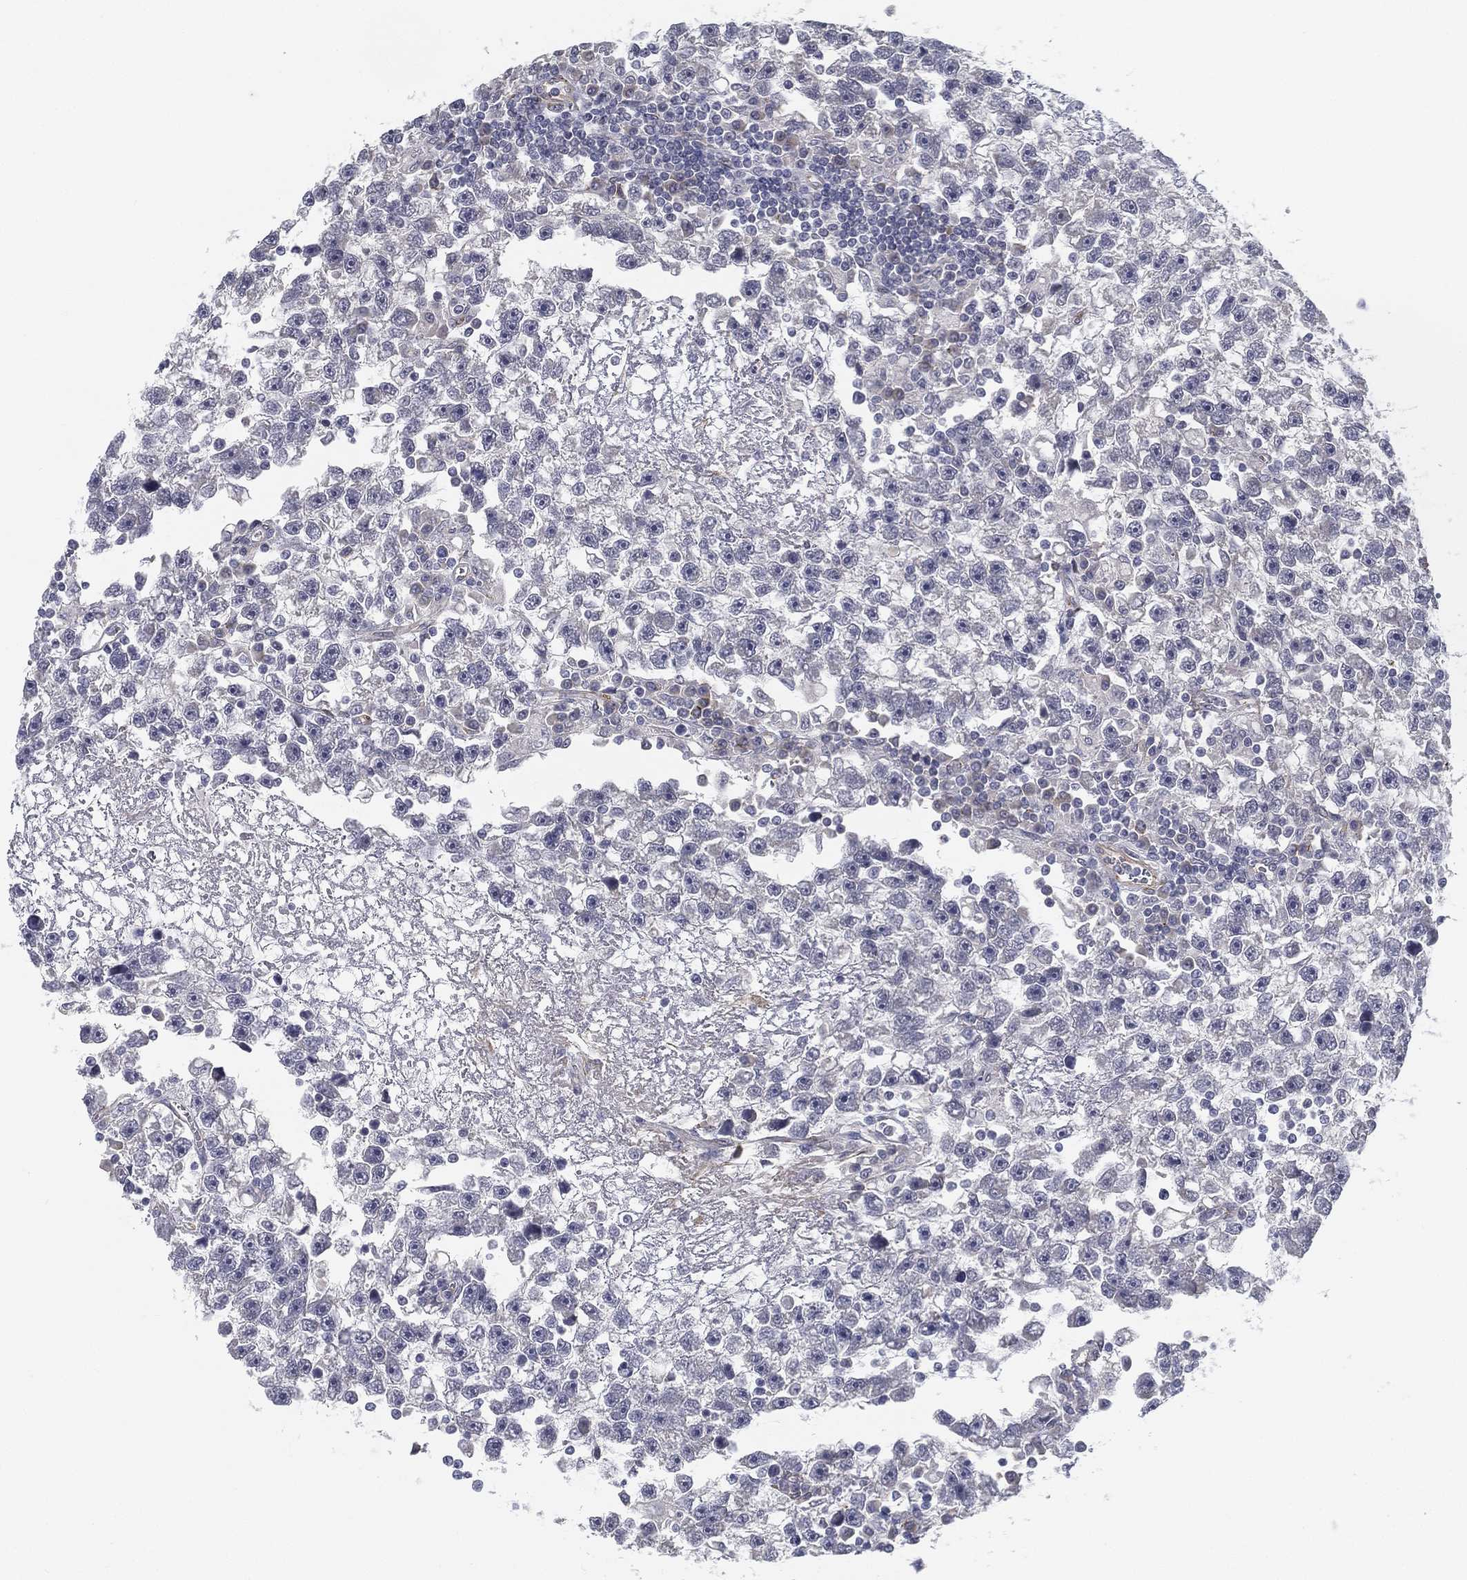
{"staining": {"intensity": "negative", "quantity": "none", "location": "none"}, "tissue": "testis cancer", "cell_type": "Tumor cells", "image_type": "cancer", "snomed": [{"axis": "morphology", "description": "Seminoma, NOS"}, {"axis": "topography", "description": "Testis"}], "caption": "Photomicrograph shows no protein positivity in tumor cells of testis seminoma tissue.", "gene": "LRRC56", "patient": {"sex": "male", "age": 47}}